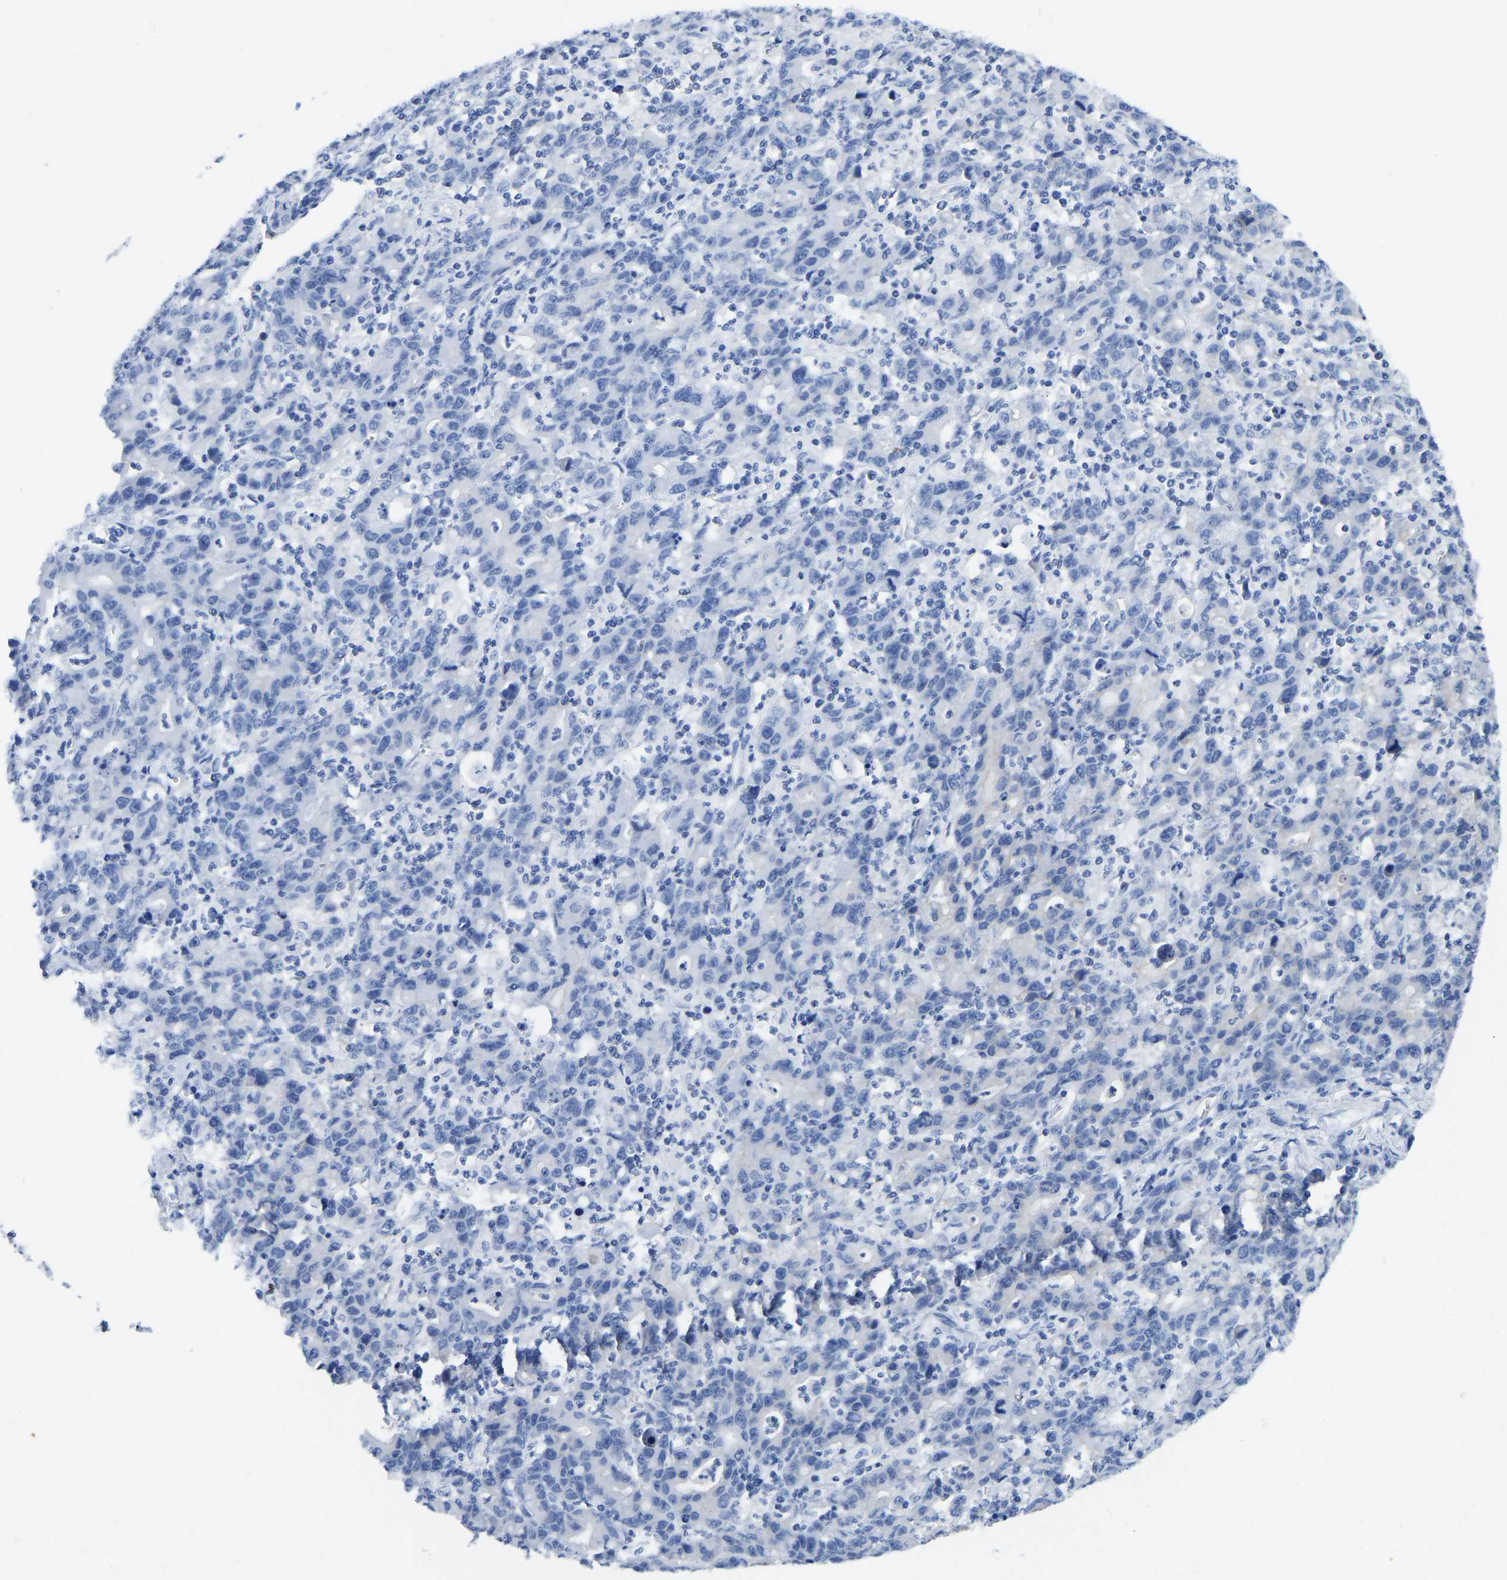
{"staining": {"intensity": "negative", "quantity": "none", "location": "none"}, "tissue": "stomach cancer", "cell_type": "Tumor cells", "image_type": "cancer", "snomed": [{"axis": "morphology", "description": "Adenocarcinoma, NOS"}, {"axis": "topography", "description": "Stomach, upper"}], "caption": "The immunohistochemistry histopathology image has no significant staining in tumor cells of stomach adenocarcinoma tissue.", "gene": "NDRG3", "patient": {"sex": "male", "age": 69}}